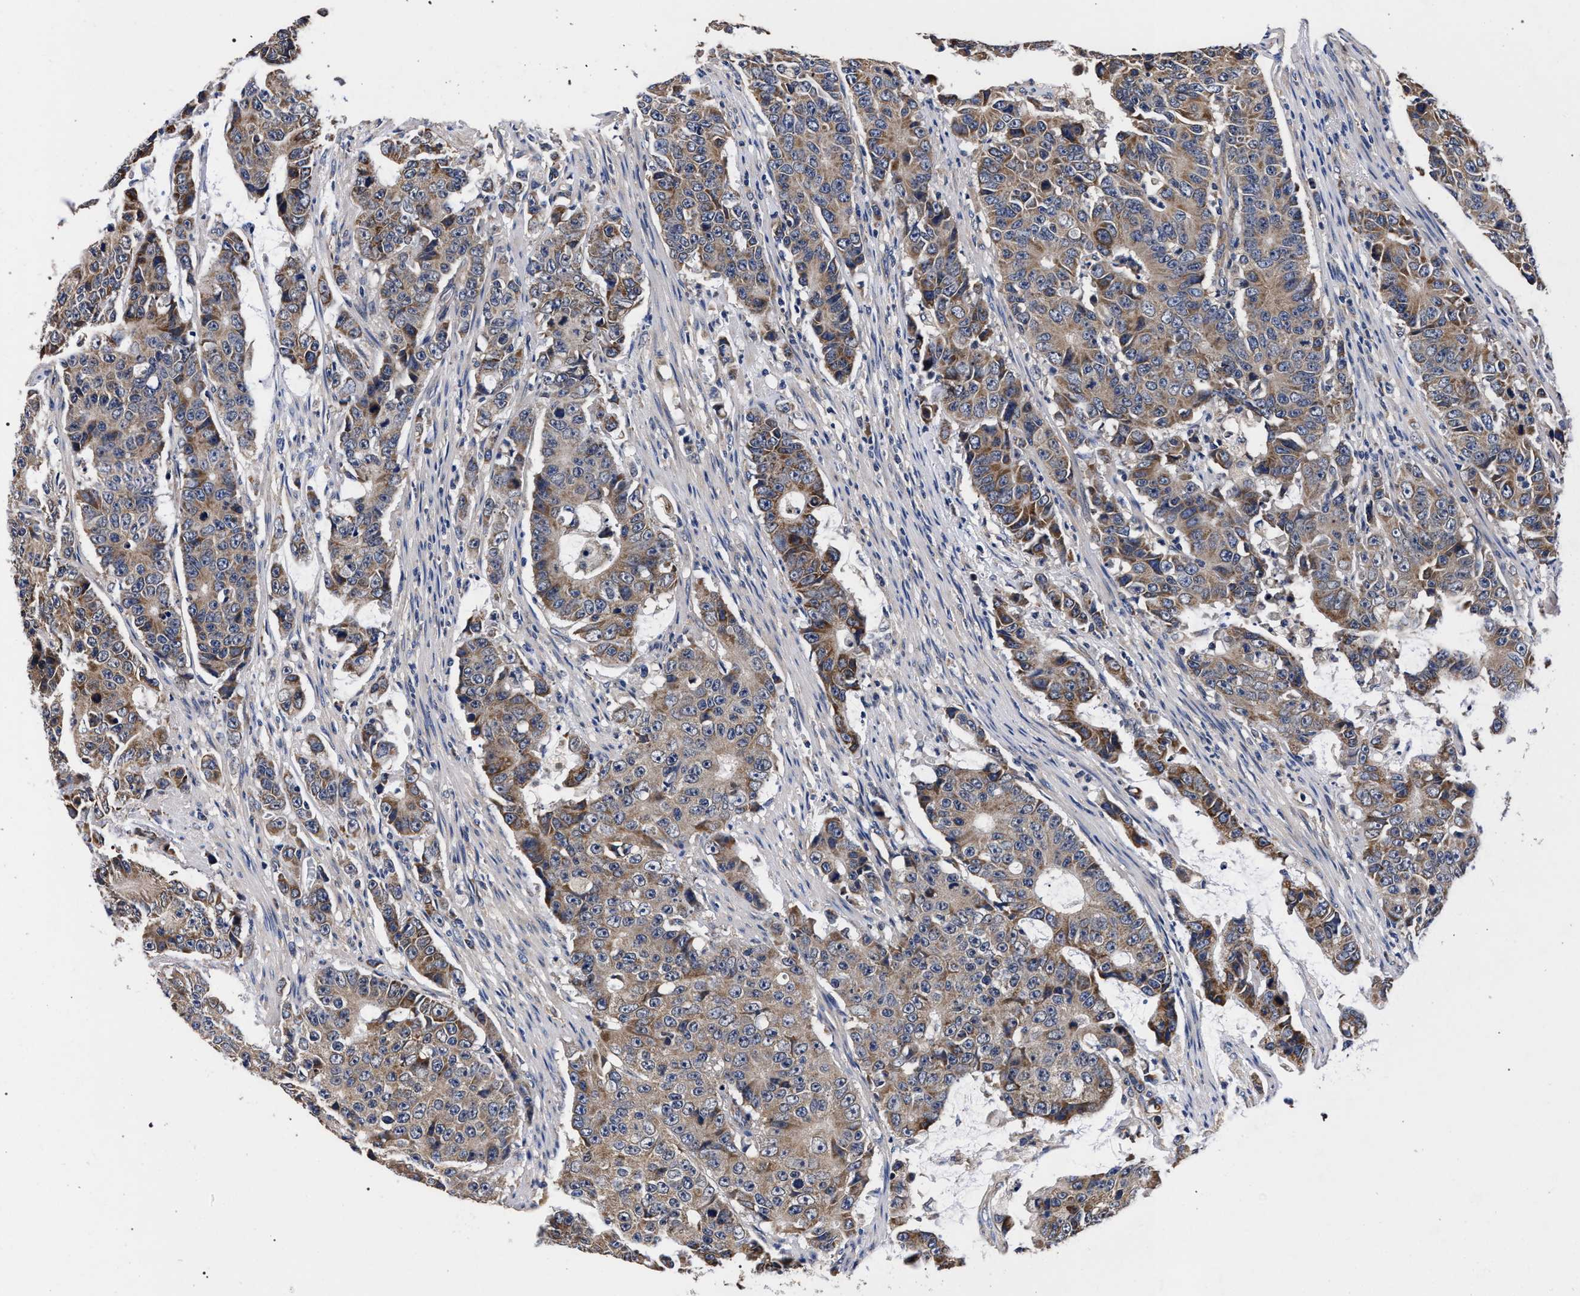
{"staining": {"intensity": "moderate", "quantity": ">75%", "location": "cytoplasmic/membranous"}, "tissue": "colorectal cancer", "cell_type": "Tumor cells", "image_type": "cancer", "snomed": [{"axis": "morphology", "description": "Adenocarcinoma, NOS"}, {"axis": "topography", "description": "Colon"}], "caption": "Colorectal cancer (adenocarcinoma) tissue displays moderate cytoplasmic/membranous expression in approximately >75% of tumor cells, visualized by immunohistochemistry. The staining was performed using DAB (3,3'-diaminobenzidine), with brown indicating positive protein expression. Nuclei are stained blue with hematoxylin.", "gene": "CFAP95", "patient": {"sex": "female", "age": 86}}